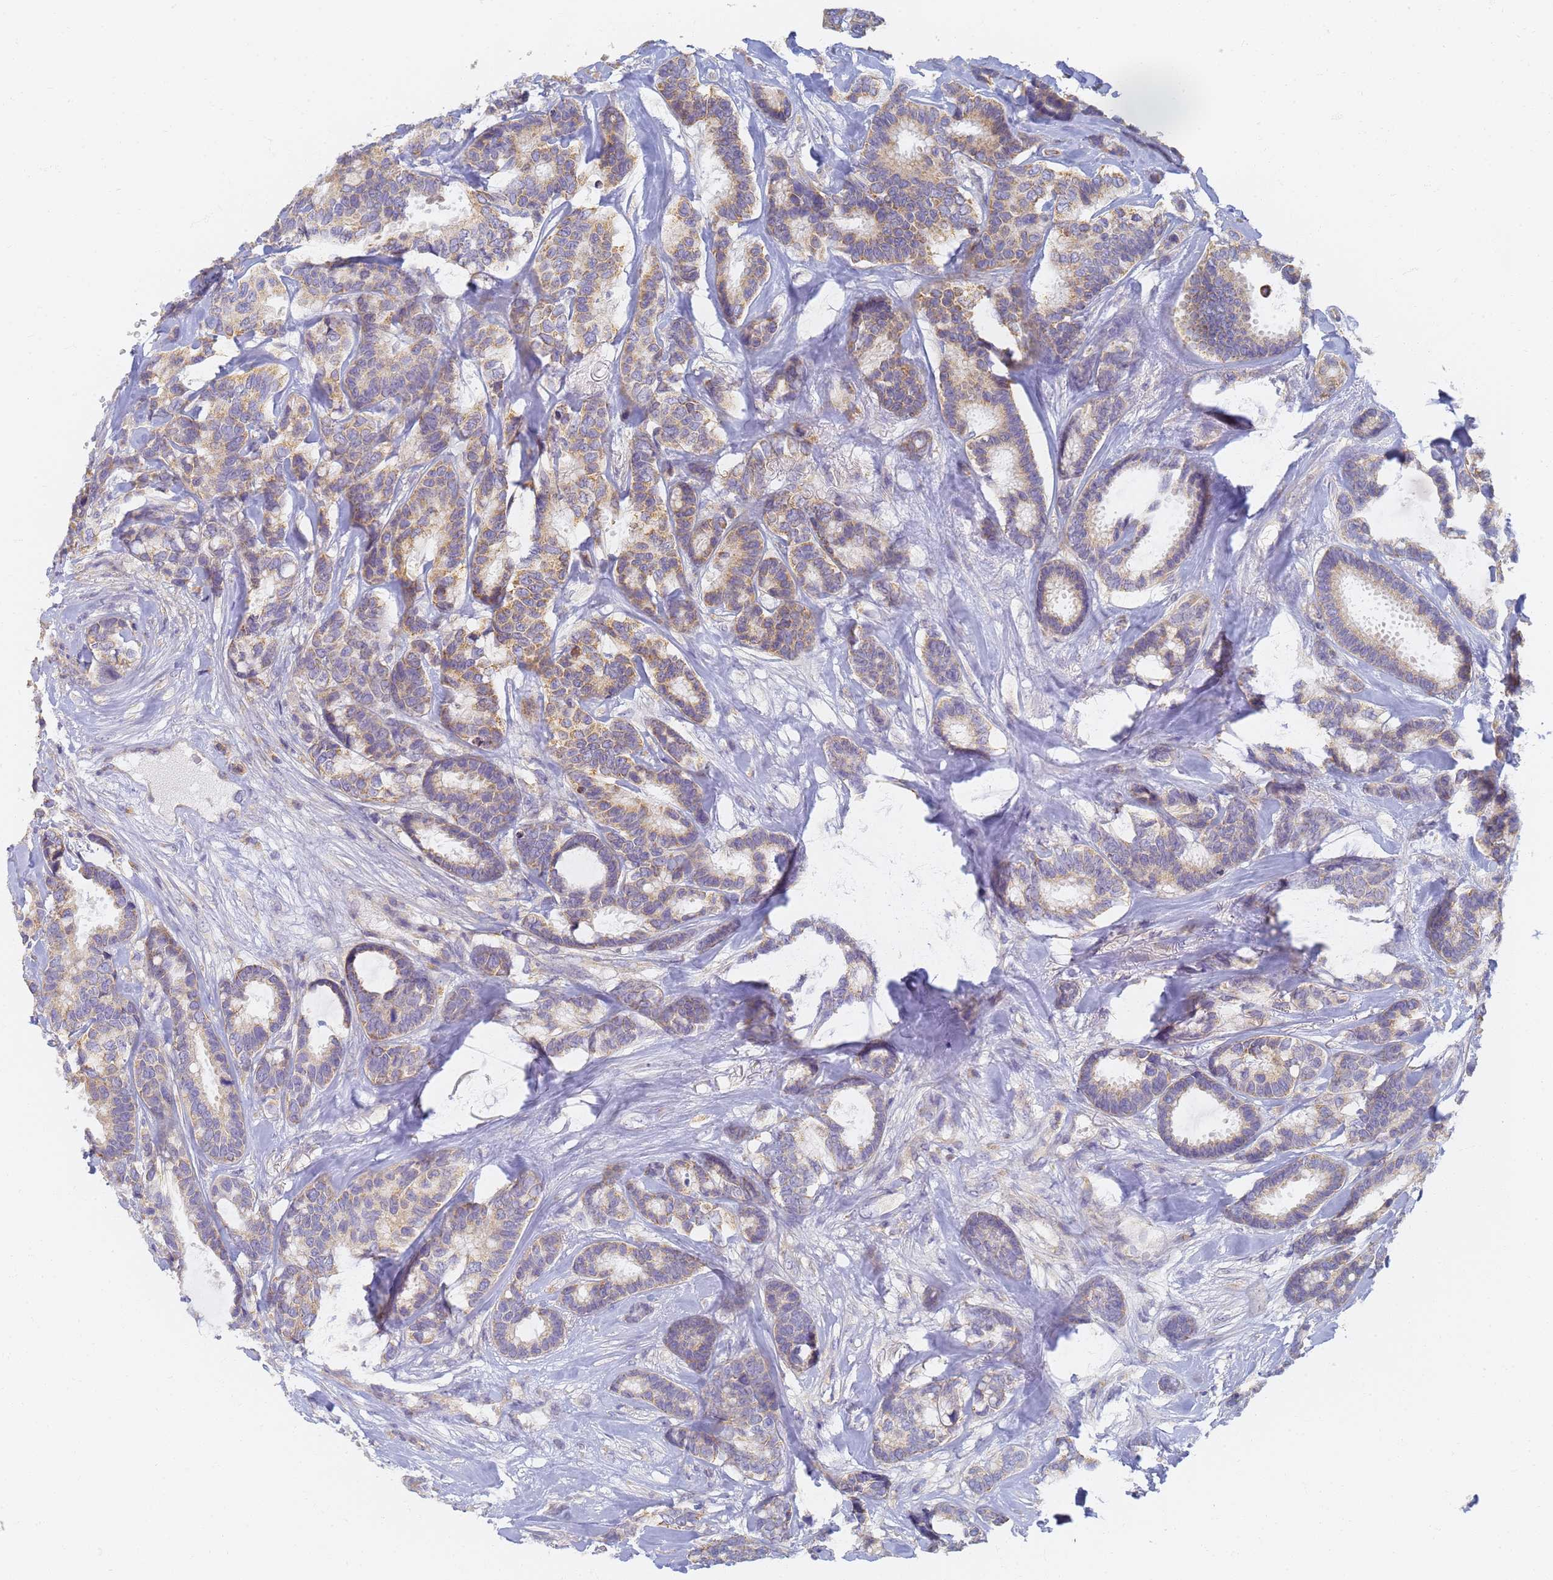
{"staining": {"intensity": "moderate", "quantity": "25%-75%", "location": "cytoplasmic/membranous"}, "tissue": "breast cancer", "cell_type": "Tumor cells", "image_type": "cancer", "snomed": [{"axis": "morphology", "description": "Duct carcinoma"}, {"axis": "topography", "description": "Breast"}], "caption": "Immunohistochemical staining of human breast cancer exhibits medium levels of moderate cytoplasmic/membranous positivity in approximately 25%-75% of tumor cells.", "gene": "UTP23", "patient": {"sex": "female", "age": 87}}